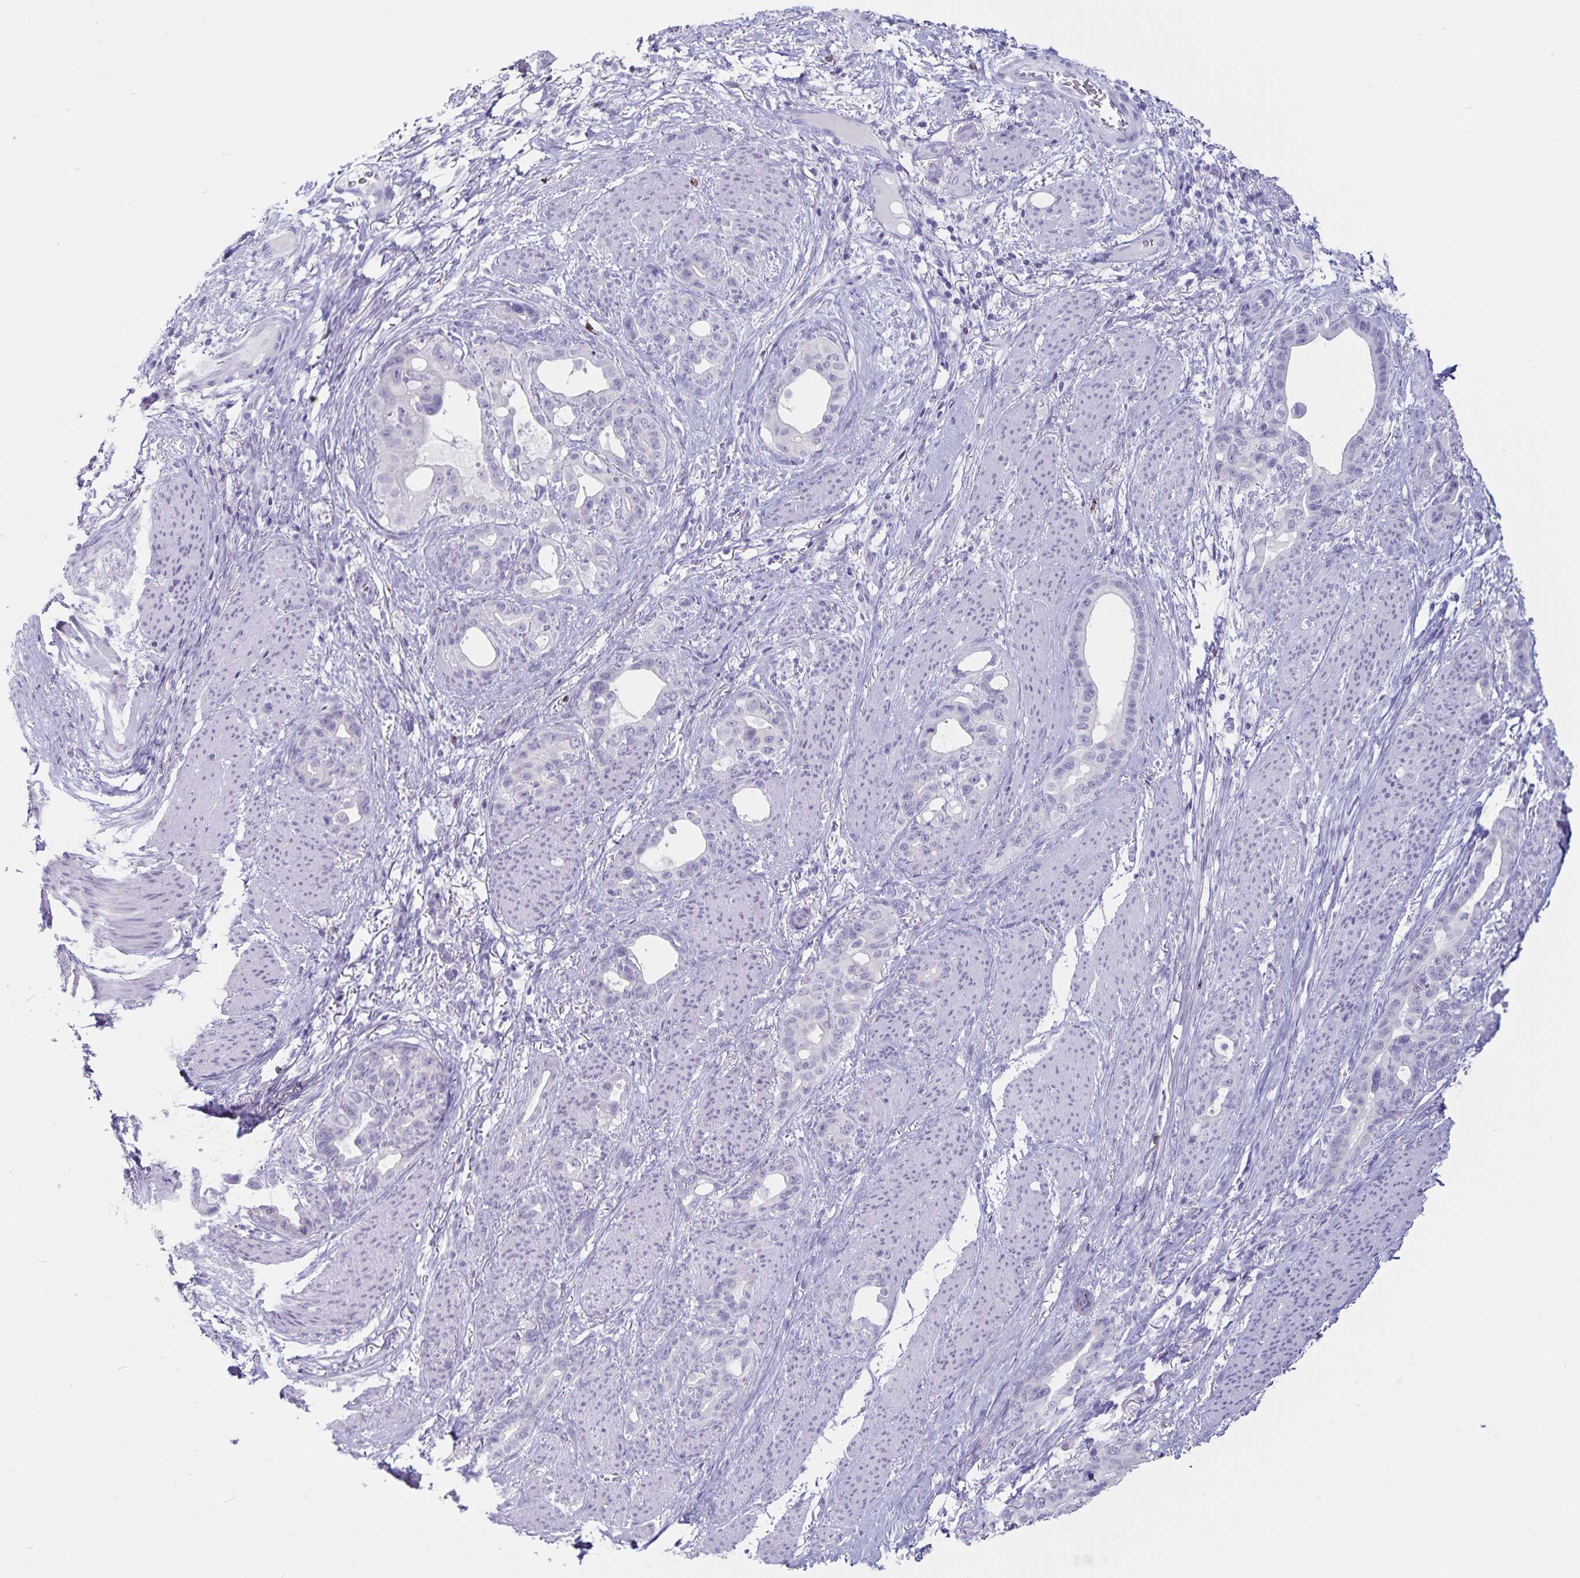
{"staining": {"intensity": "negative", "quantity": "none", "location": "none"}, "tissue": "stomach cancer", "cell_type": "Tumor cells", "image_type": "cancer", "snomed": [{"axis": "morphology", "description": "Normal tissue, NOS"}, {"axis": "morphology", "description": "Adenocarcinoma, NOS"}, {"axis": "topography", "description": "Esophagus"}, {"axis": "topography", "description": "Stomach, upper"}], "caption": "Tumor cells show no significant expression in adenocarcinoma (stomach).", "gene": "GNLY", "patient": {"sex": "male", "age": 62}}